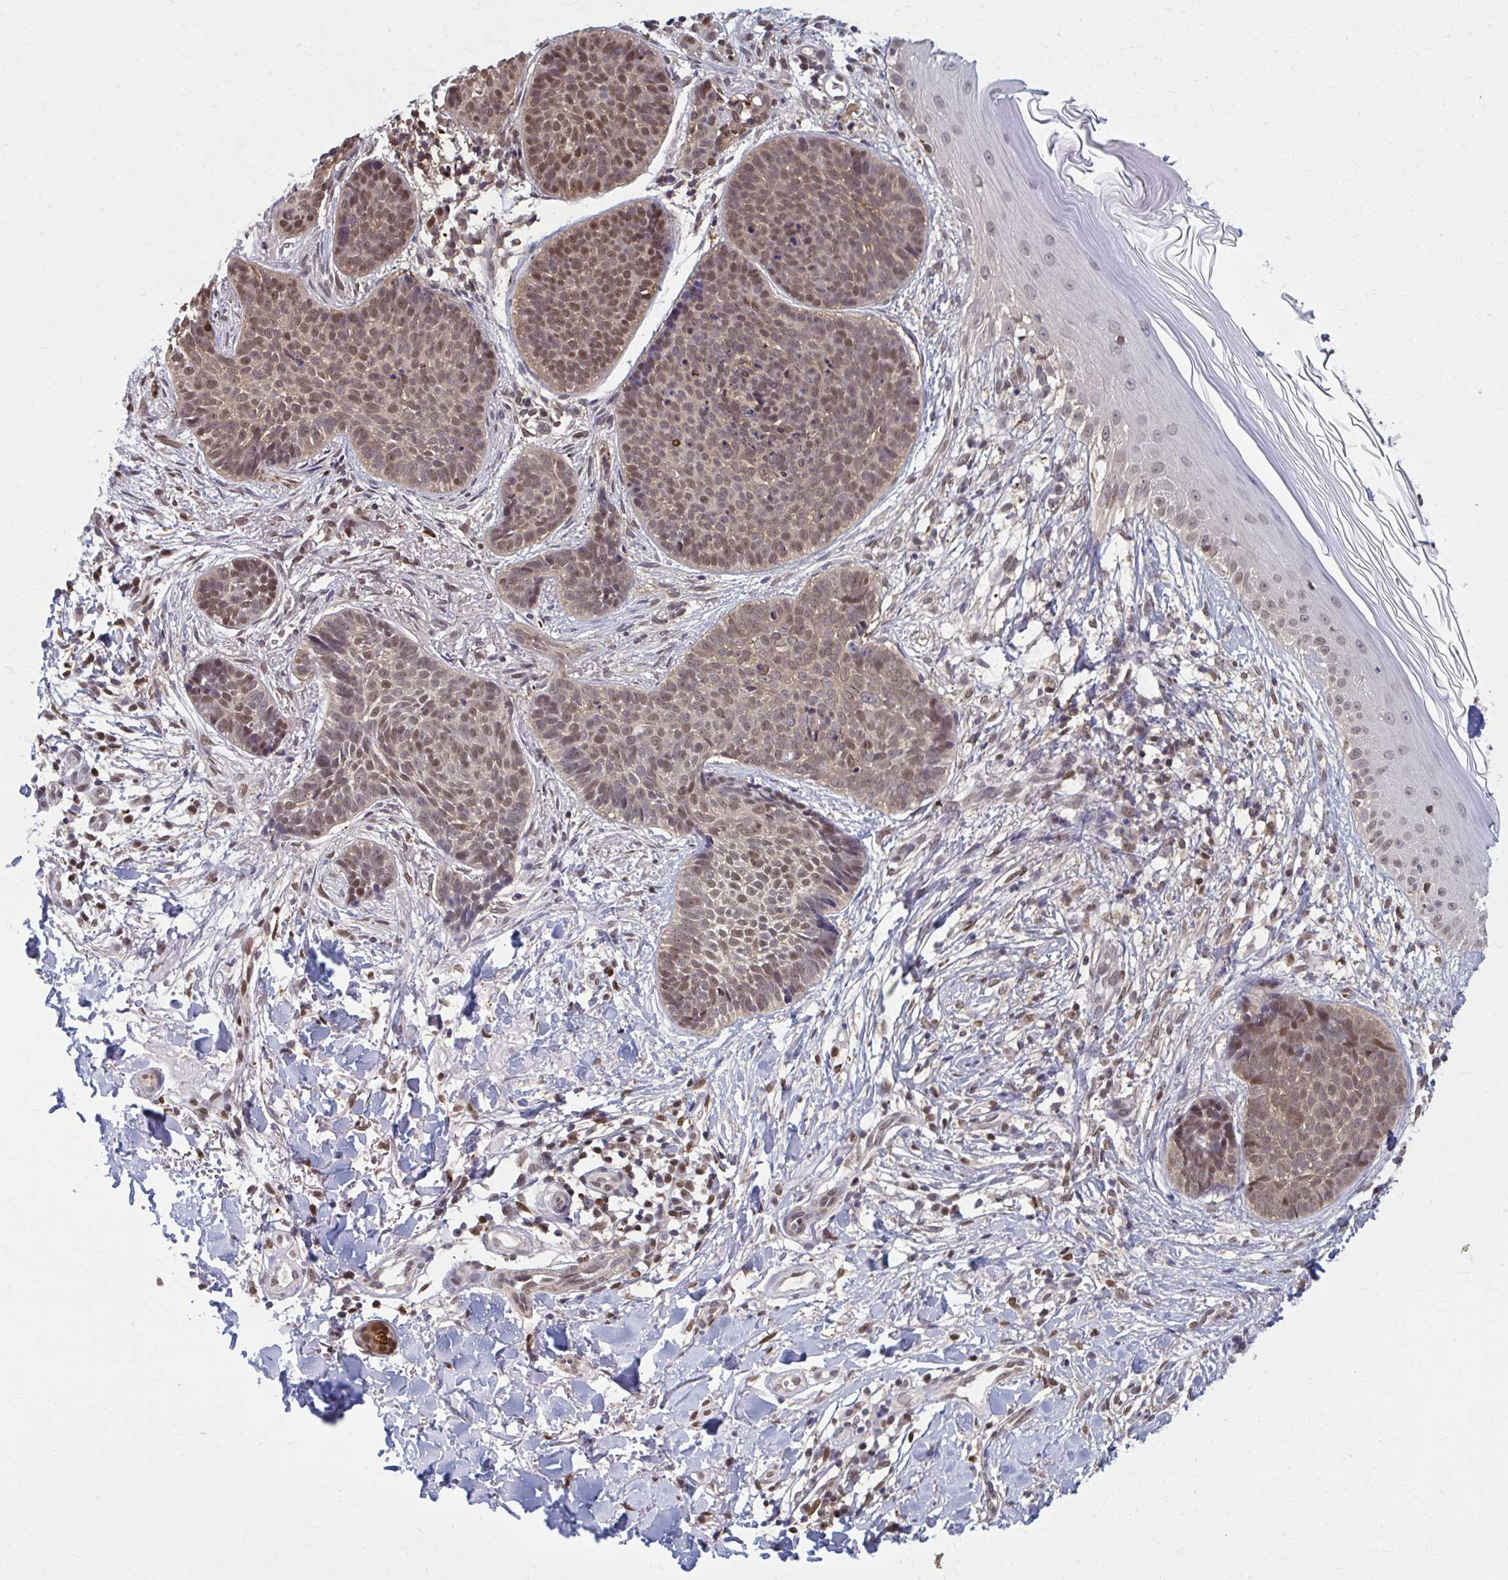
{"staining": {"intensity": "moderate", "quantity": ">75%", "location": "nuclear"}, "tissue": "skin cancer", "cell_type": "Tumor cells", "image_type": "cancer", "snomed": [{"axis": "morphology", "description": "Basal cell carcinoma"}, {"axis": "topography", "description": "Skin"}, {"axis": "topography", "description": "Skin of back"}], "caption": "IHC histopathology image of neoplastic tissue: skin cancer stained using immunohistochemistry (IHC) shows medium levels of moderate protein expression localized specifically in the nuclear of tumor cells, appearing as a nuclear brown color.", "gene": "MDH1", "patient": {"sex": "male", "age": 81}}